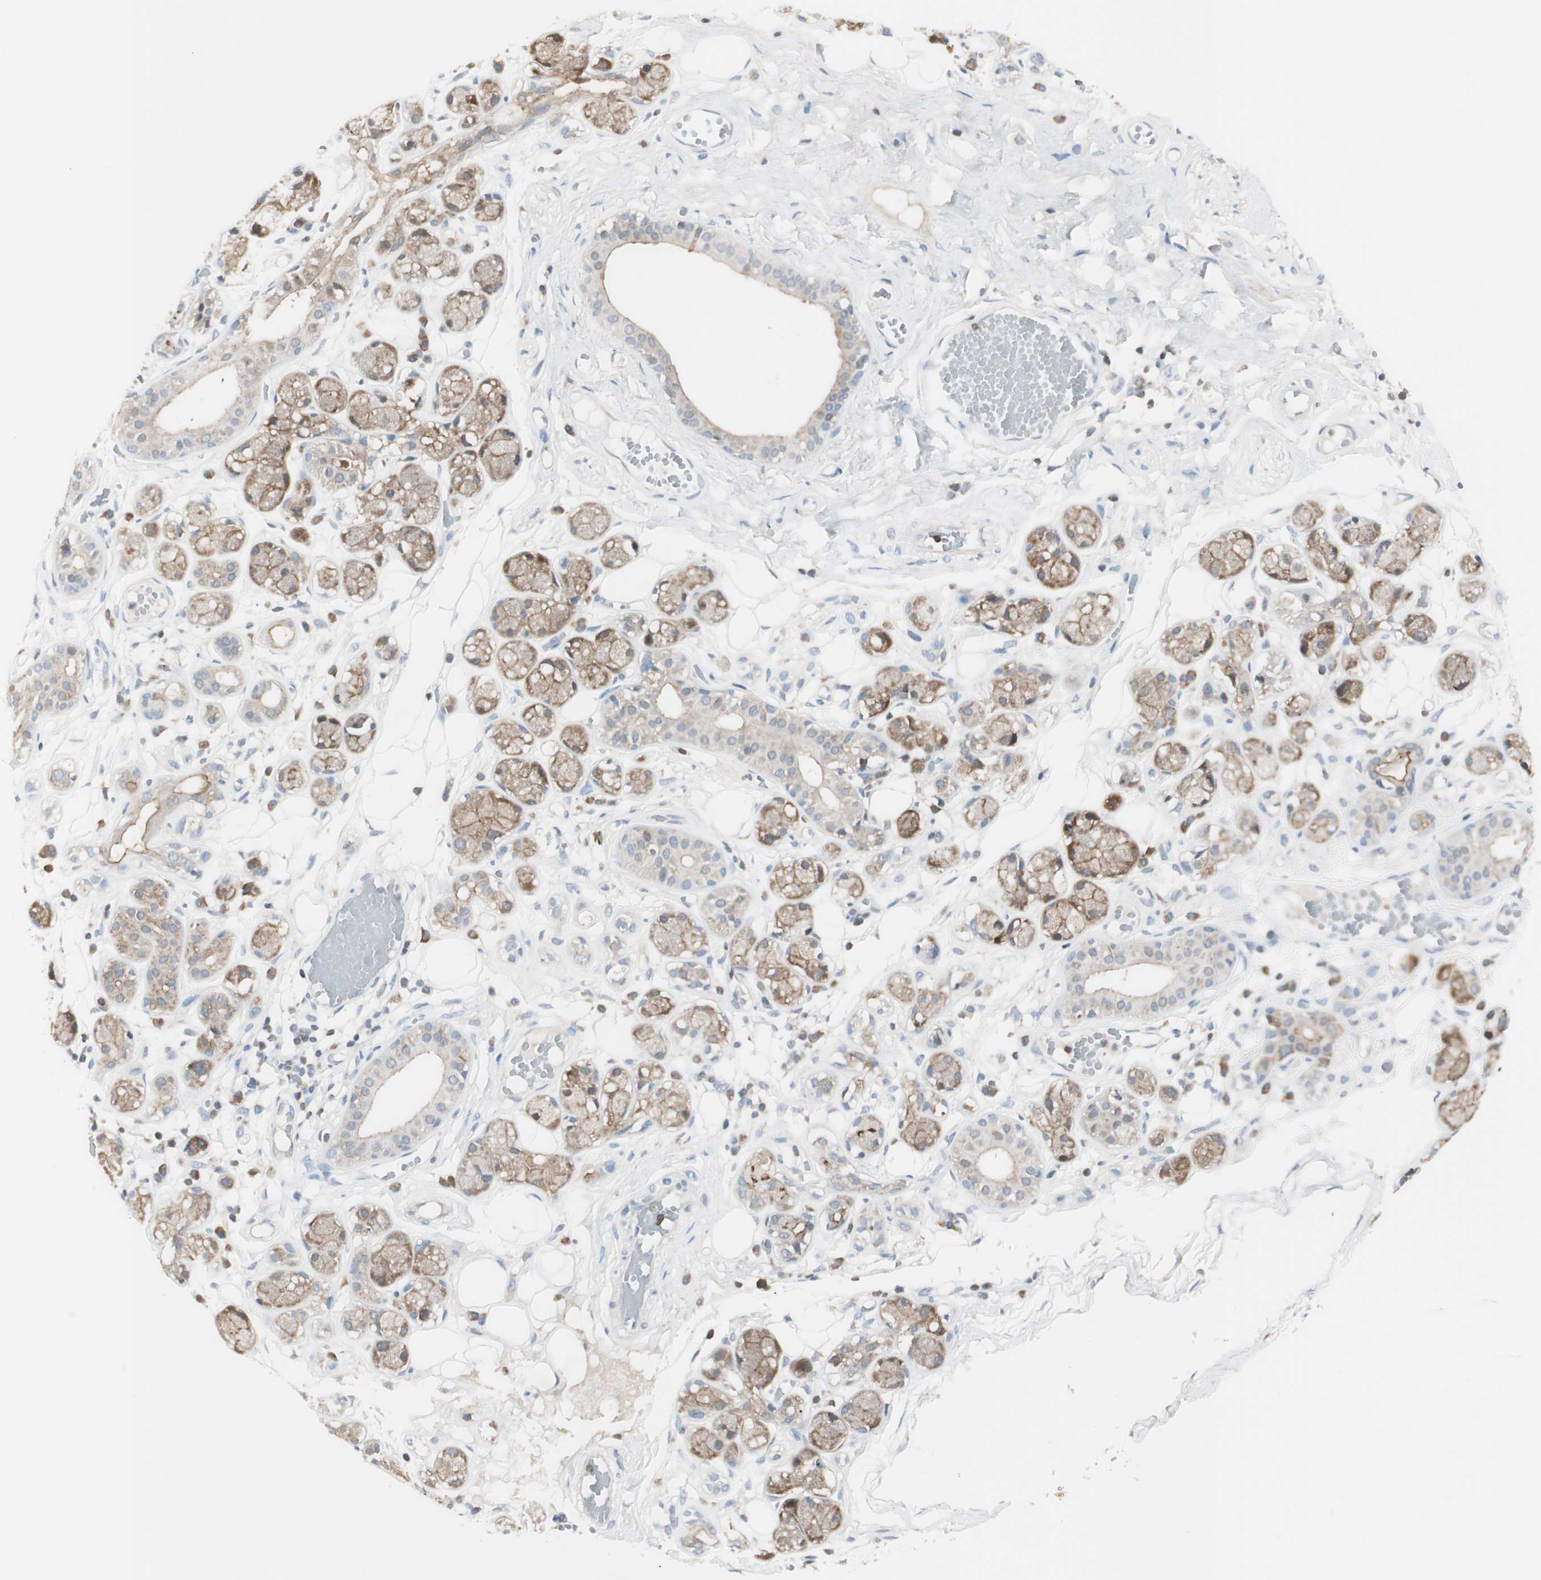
{"staining": {"intensity": "negative", "quantity": "none", "location": "none"}, "tissue": "adipose tissue", "cell_type": "Adipocytes", "image_type": "normal", "snomed": [{"axis": "morphology", "description": "Normal tissue, NOS"}, {"axis": "morphology", "description": "Inflammation, NOS"}, {"axis": "topography", "description": "Vascular tissue"}, {"axis": "topography", "description": "Salivary gland"}], "caption": "Immunohistochemistry of benign human adipose tissue displays no expression in adipocytes. The staining is performed using DAB brown chromogen with nuclei counter-stained in using hematoxylin.", "gene": "SLC9A3R1", "patient": {"sex": "female", "age": 75}}